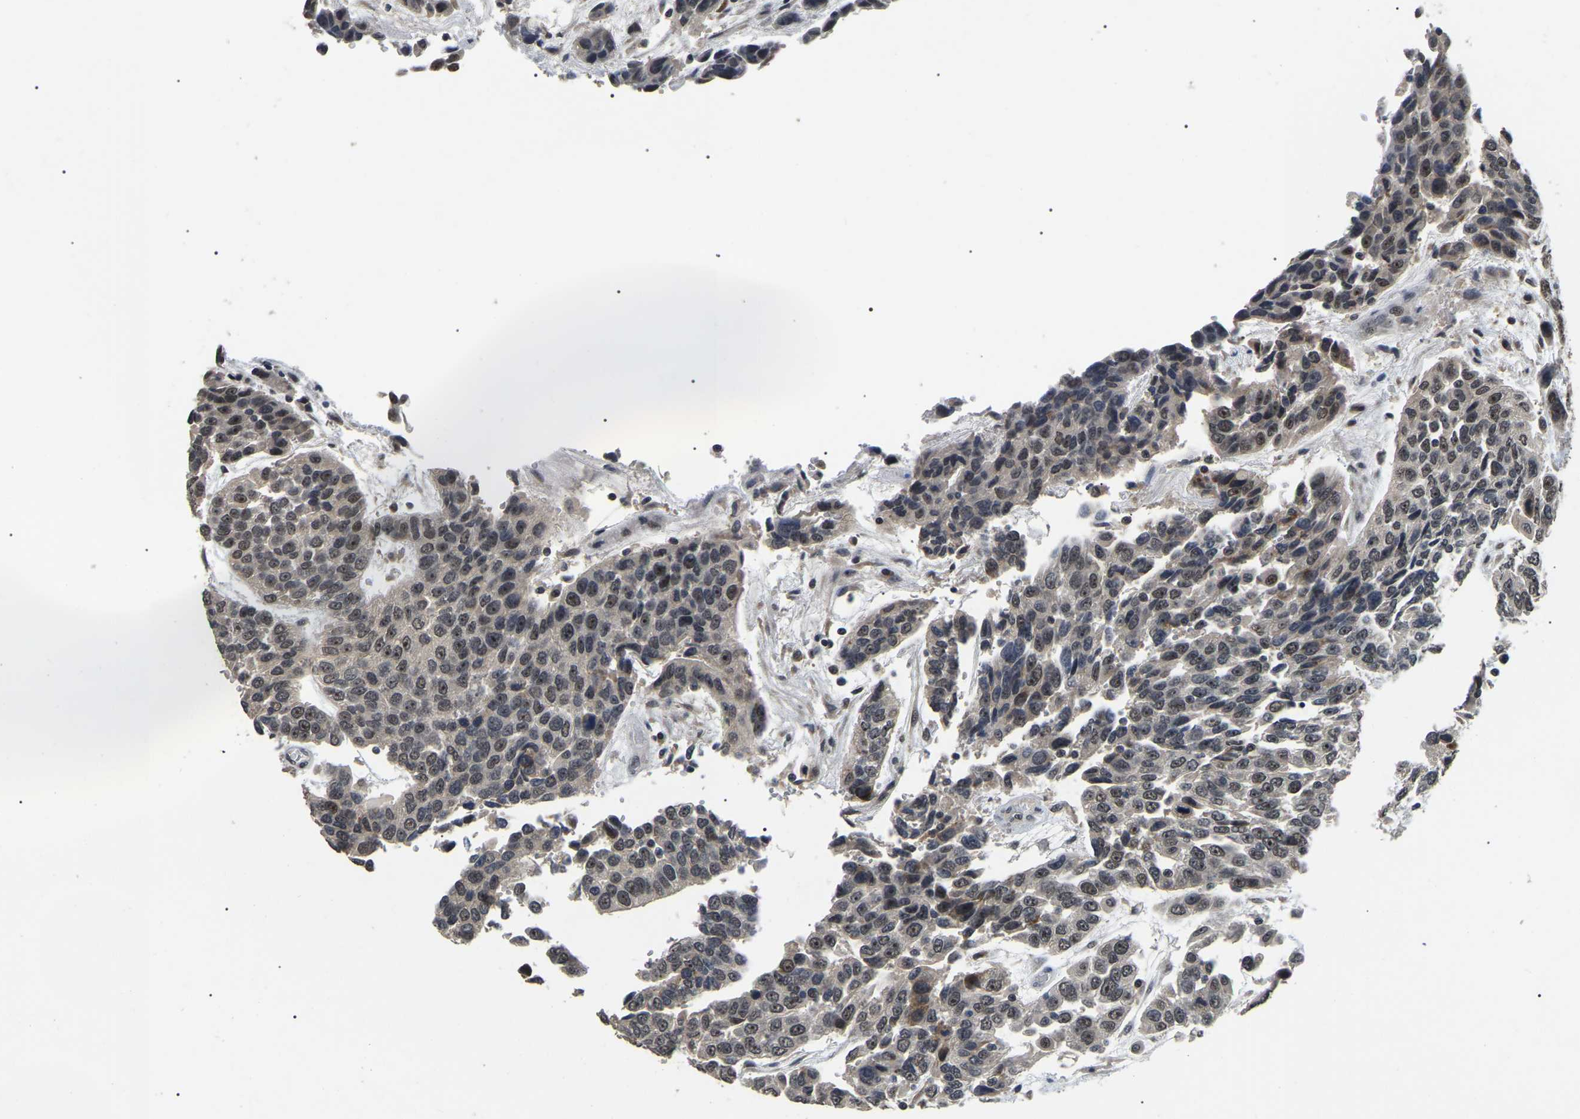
{"staining": {"intensity": "moderate", "quantity": ">75%", "location": "nuclear"}, "tissue": "urothelial cancer", "cell_type": "Tumor cells", "image_type": "cancer", "snomed": [{"axis": "morphology", "description": "Urothelial carcinoma, High grade"}, {"axis": "topography", "description": "Urinary bladder"}], "caption": "Urothelial cancer stained with DAB immunohistochemistry (IHC) exhibits medium levels of moderate nuclear staining in approximately >75% of tumor cells.", "gene": "PPM1E", "patient": {"sex": "female", "age": 80}}